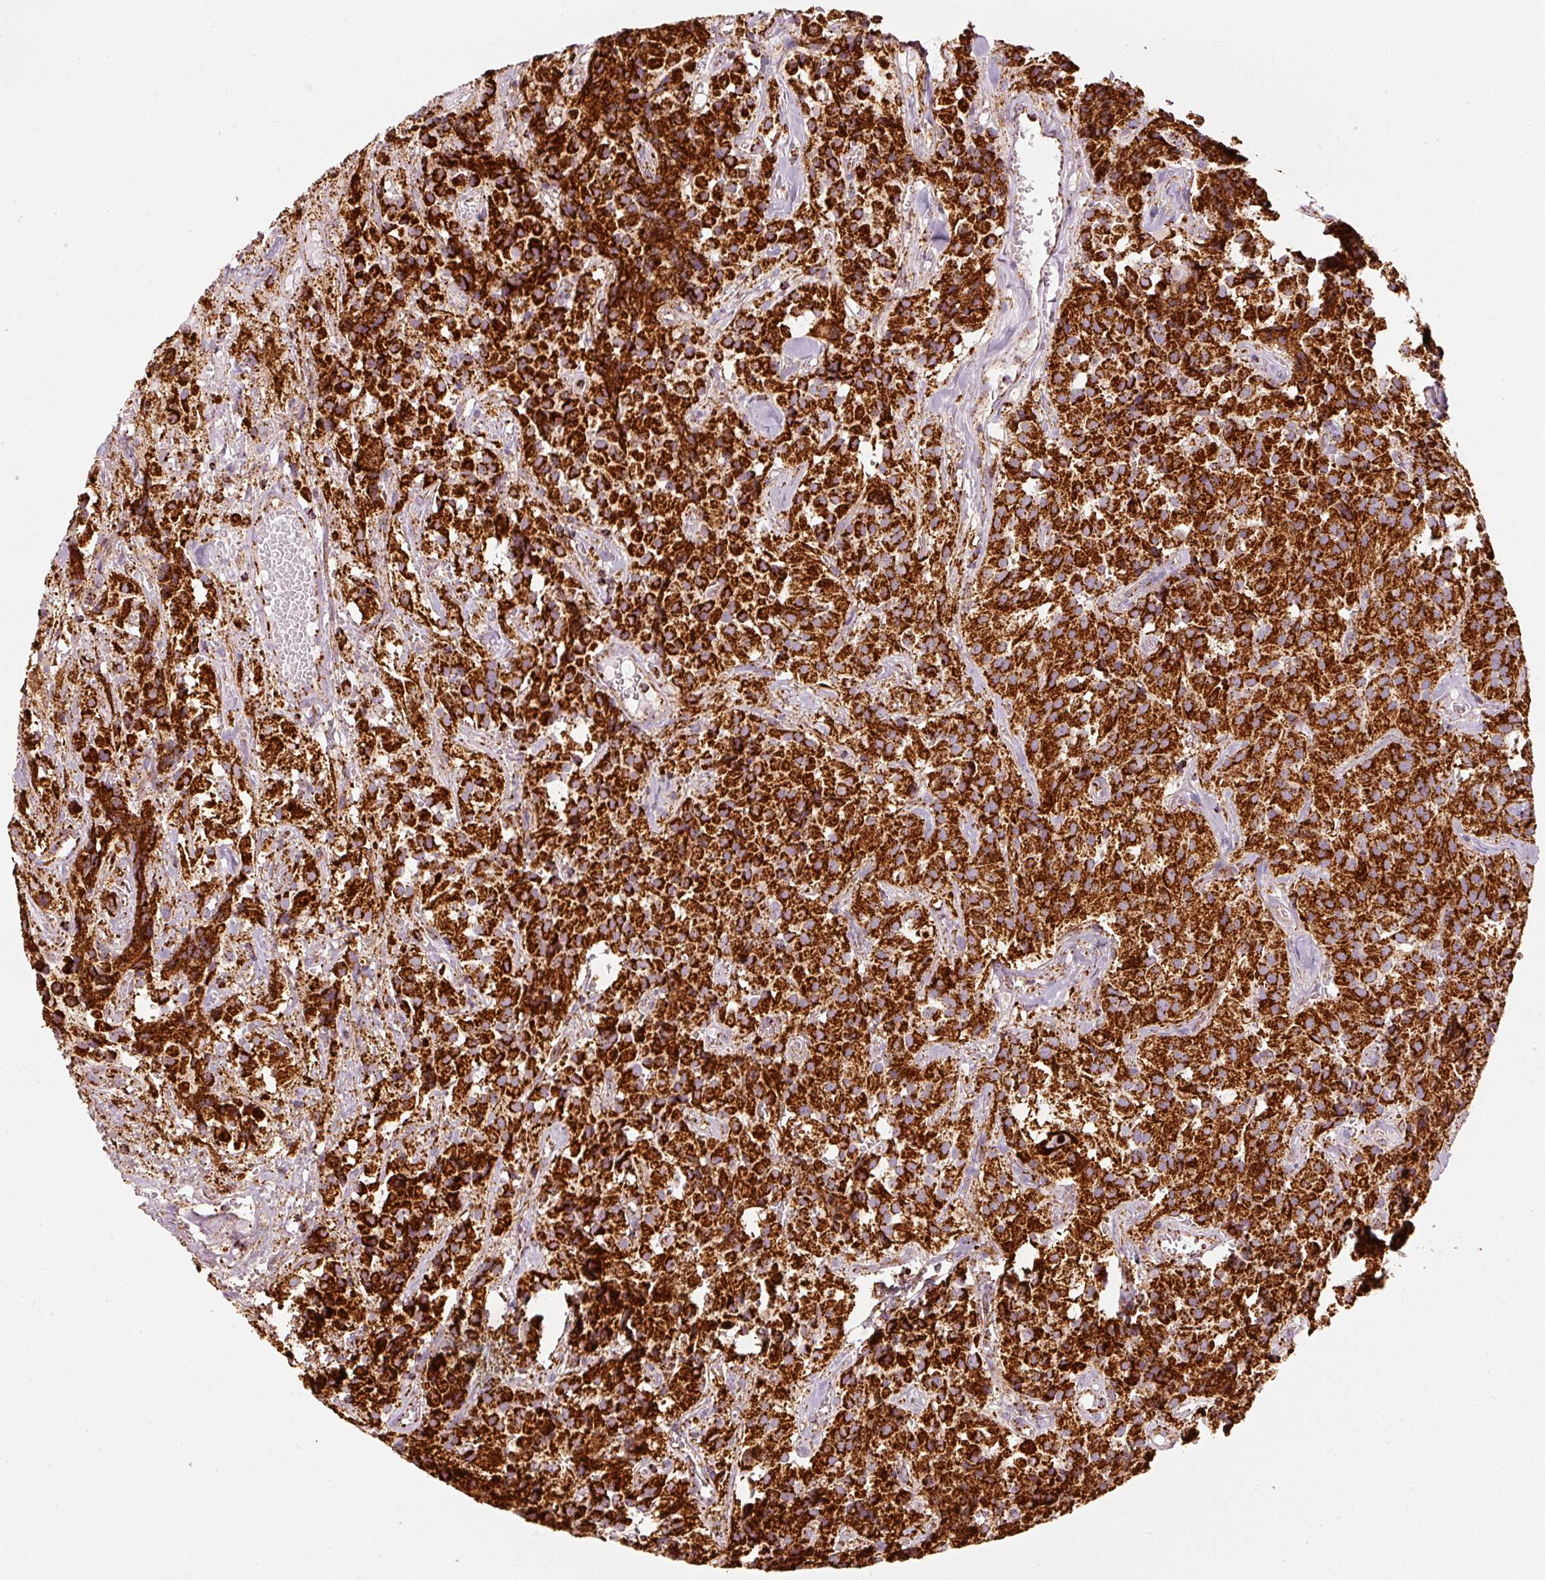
{"staining": {"intensity": "strong", "quantity": ">75%", "location": "cytoplasmic/membranous"}, "tissue": "glioma", "cell_type": "Tumor cells", "image_type": "cancer", "snomed": [{"axis": "morphology", "description": "Glioma, malignant, Low grade"}, {"axis": "topography", "description": "Brain"}], "caption": "A histopathology image of glioma stained for a protein reveals strong cytoplasmic/membranous brown staining in tumor cells.", "gene": "MT-CO2", "patient": {"sex": "male", "age": 42}}